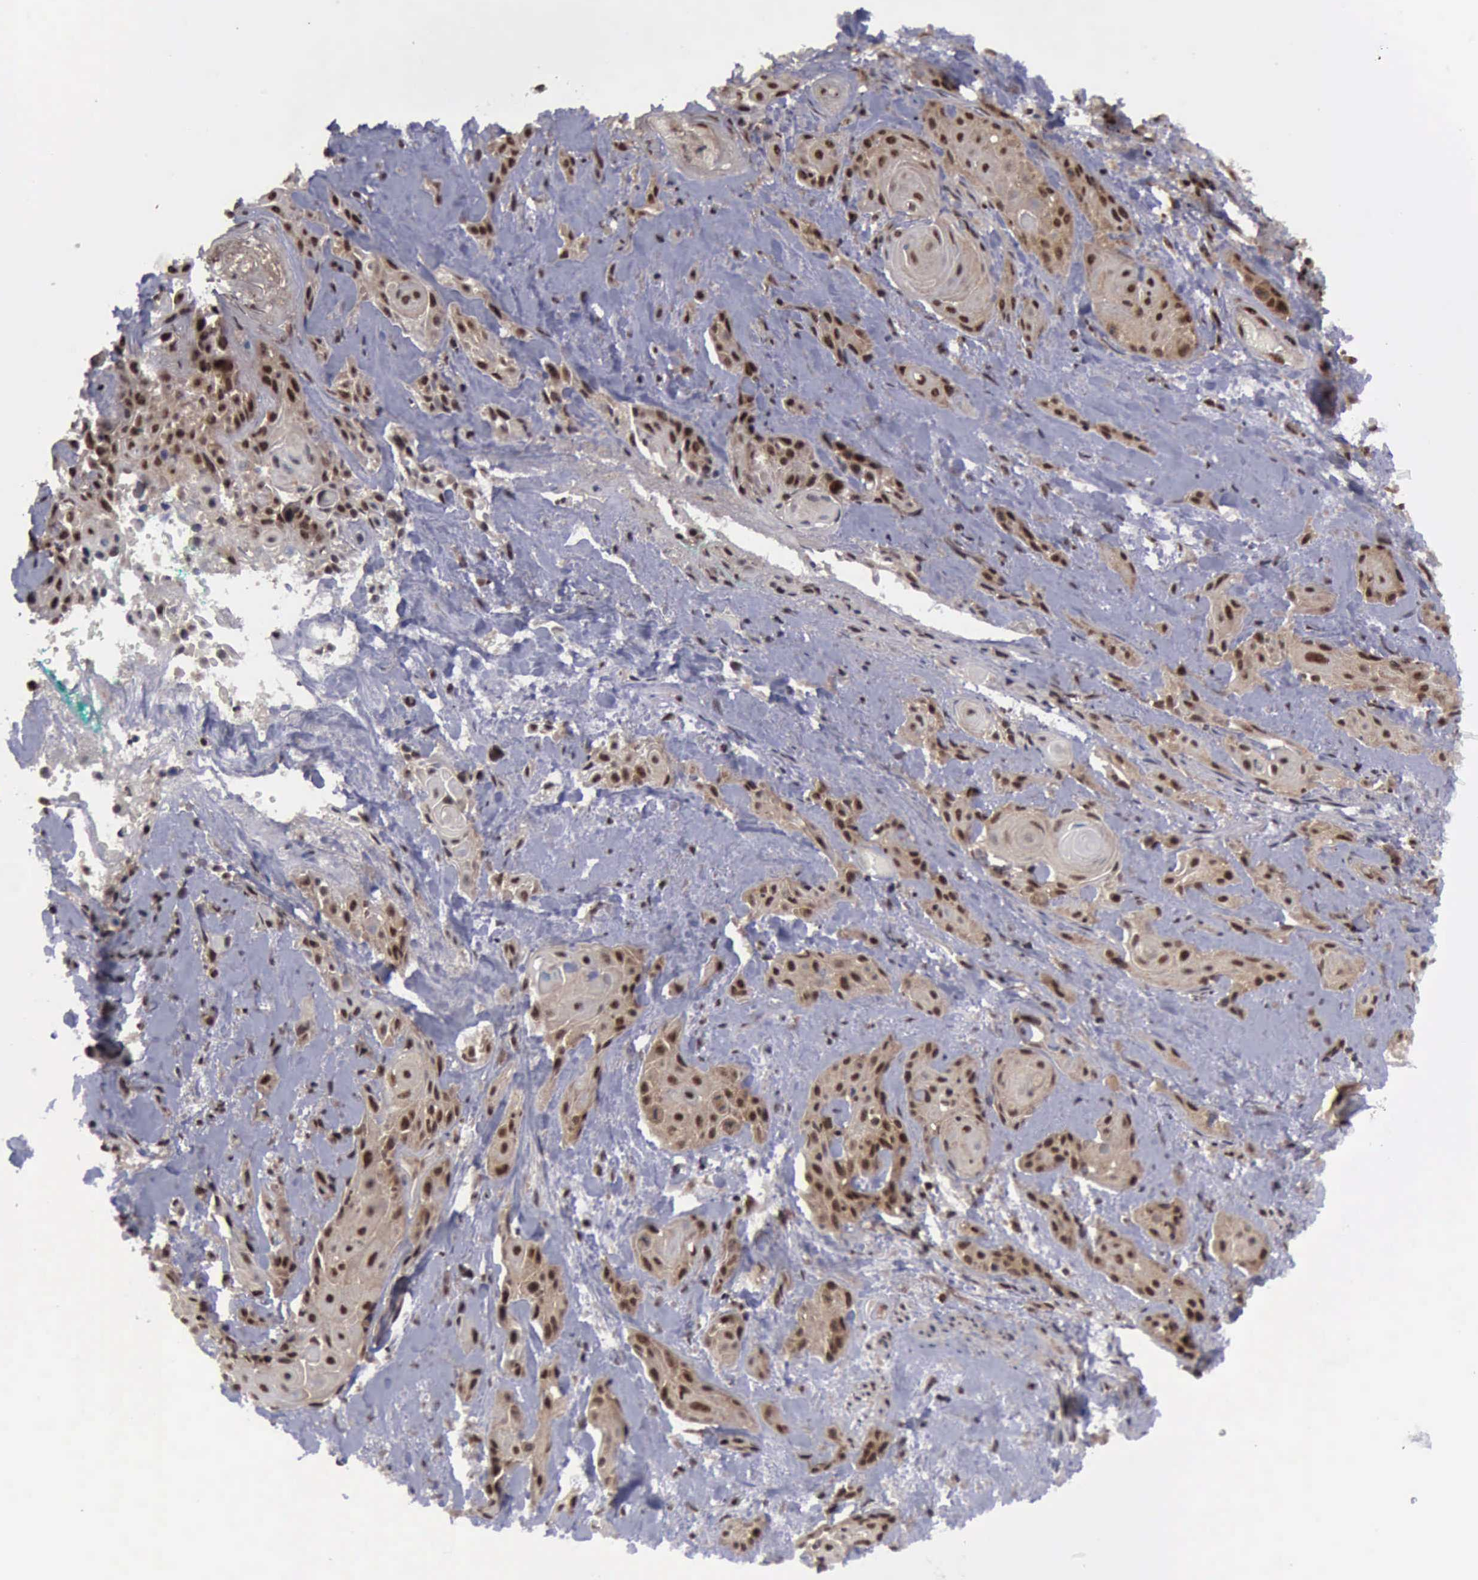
{"staining": {"intensity": "moderate", "quantity": ">75%", "location": "cytoplasmic/membranous,nuclear"}, "tissue": "skin cancer", "cell_type": "Tumor cells", "image_type": "cancer", "snomed": [{"axis": "morphology", "description": "Squamous cell carcinoma, NOS"}, {"axis": "topography", "description": "Skin"}, {"axis": "topography", "description": "Anal"}], "caption": "Immunohistochemistry (IHC) image of skin cancer stained for a protein (brown), which displays medium levels of moderate cytoplasmic/membranous and nuclear staining in approximately >75% of tumor cells.", "gene": "ATM", "patient": {"sex": "male", "age": 64}}